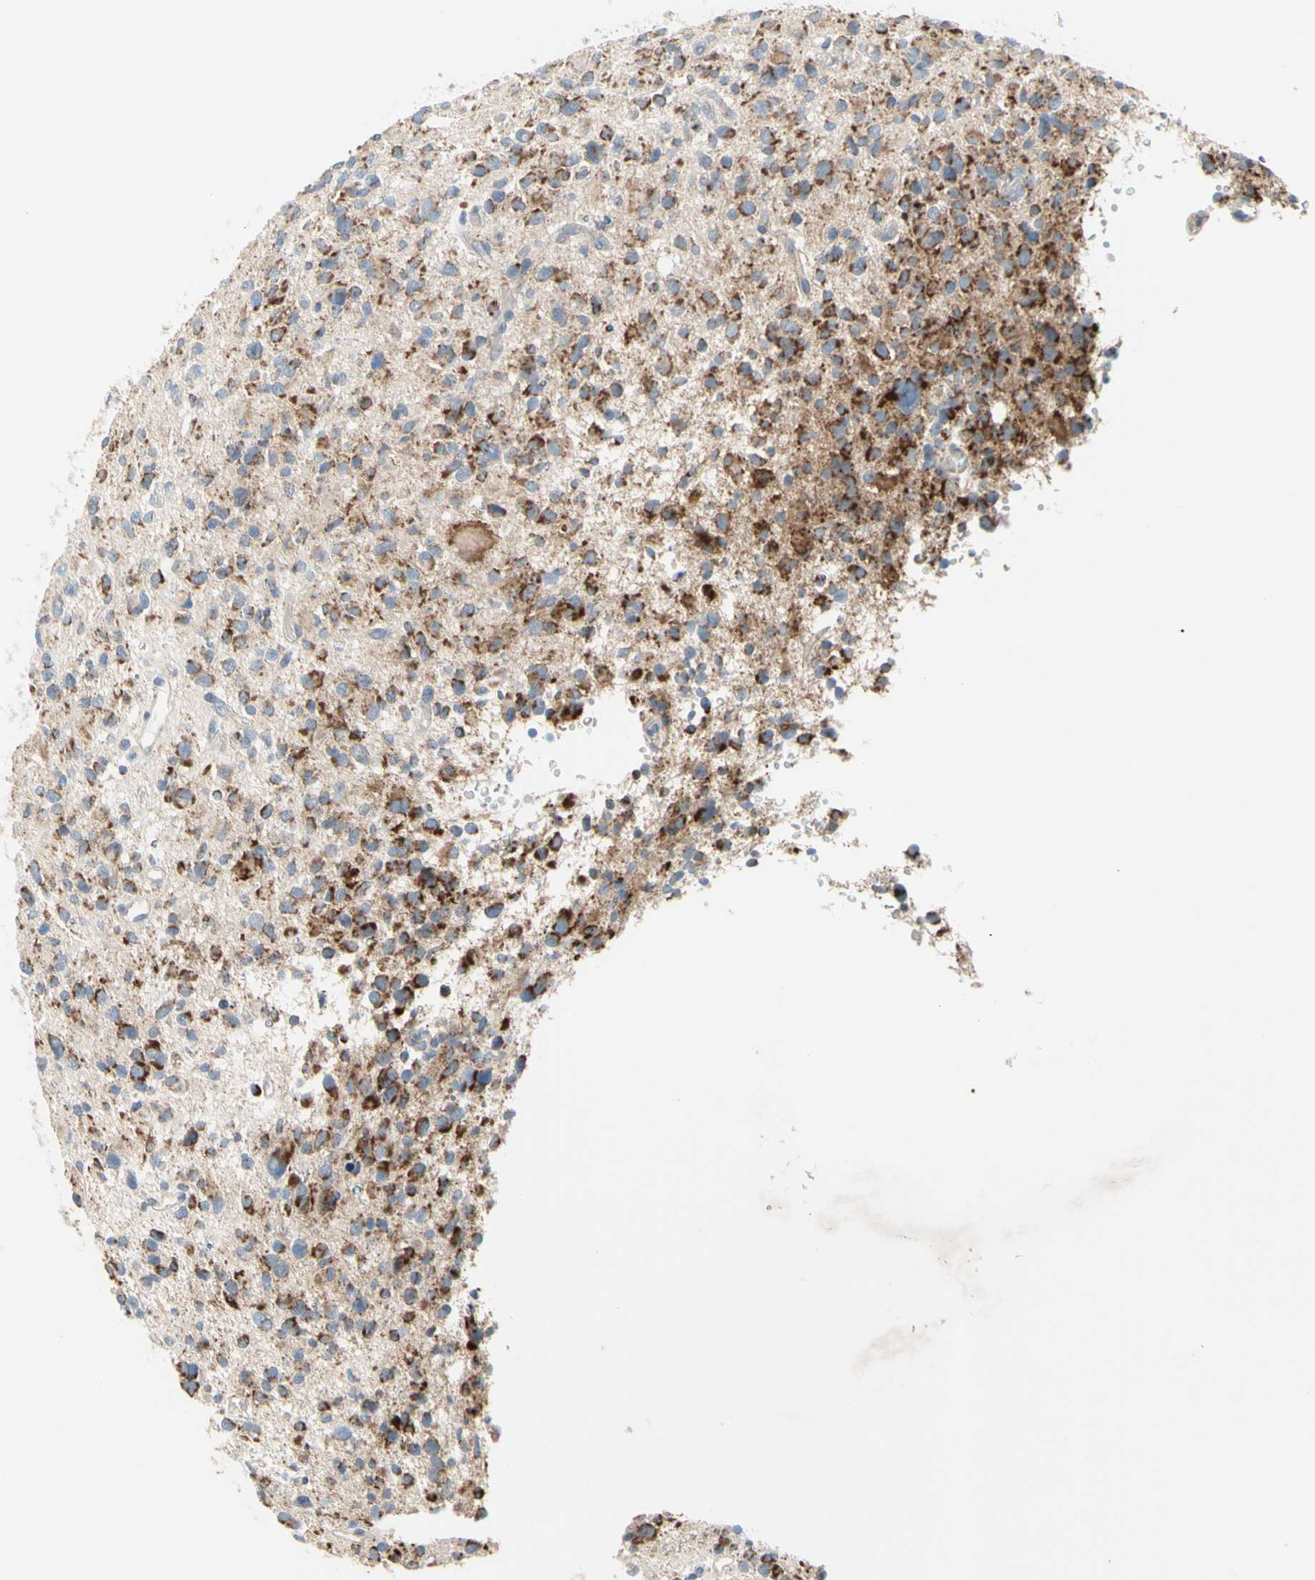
{"staining": {"intensity": "moderate", "quantity": ">75%", "location": "cytoplasmic/membranous"}, "tissue": "glioma", "cell_type": "Tumor cells", "image_type": "cancer", "snomed": [{"axis": "morphology", "description": "Glioma, malignant, High grade"}, {"axis": "topography", "description": "Brain"}], "caption": "IHC image of neoplastic tissue: human malignant glioma (high-grade) stained using immunohistochemistry (IHC) exhibits medium levels of moderate protein expression localized specifically in the cytoplasmic/membranous of tumor cells, appearing as a cytoplasmic/membranous brown color.", "gene": "MFF", "patient": {"sex": "male", "age": 48}}